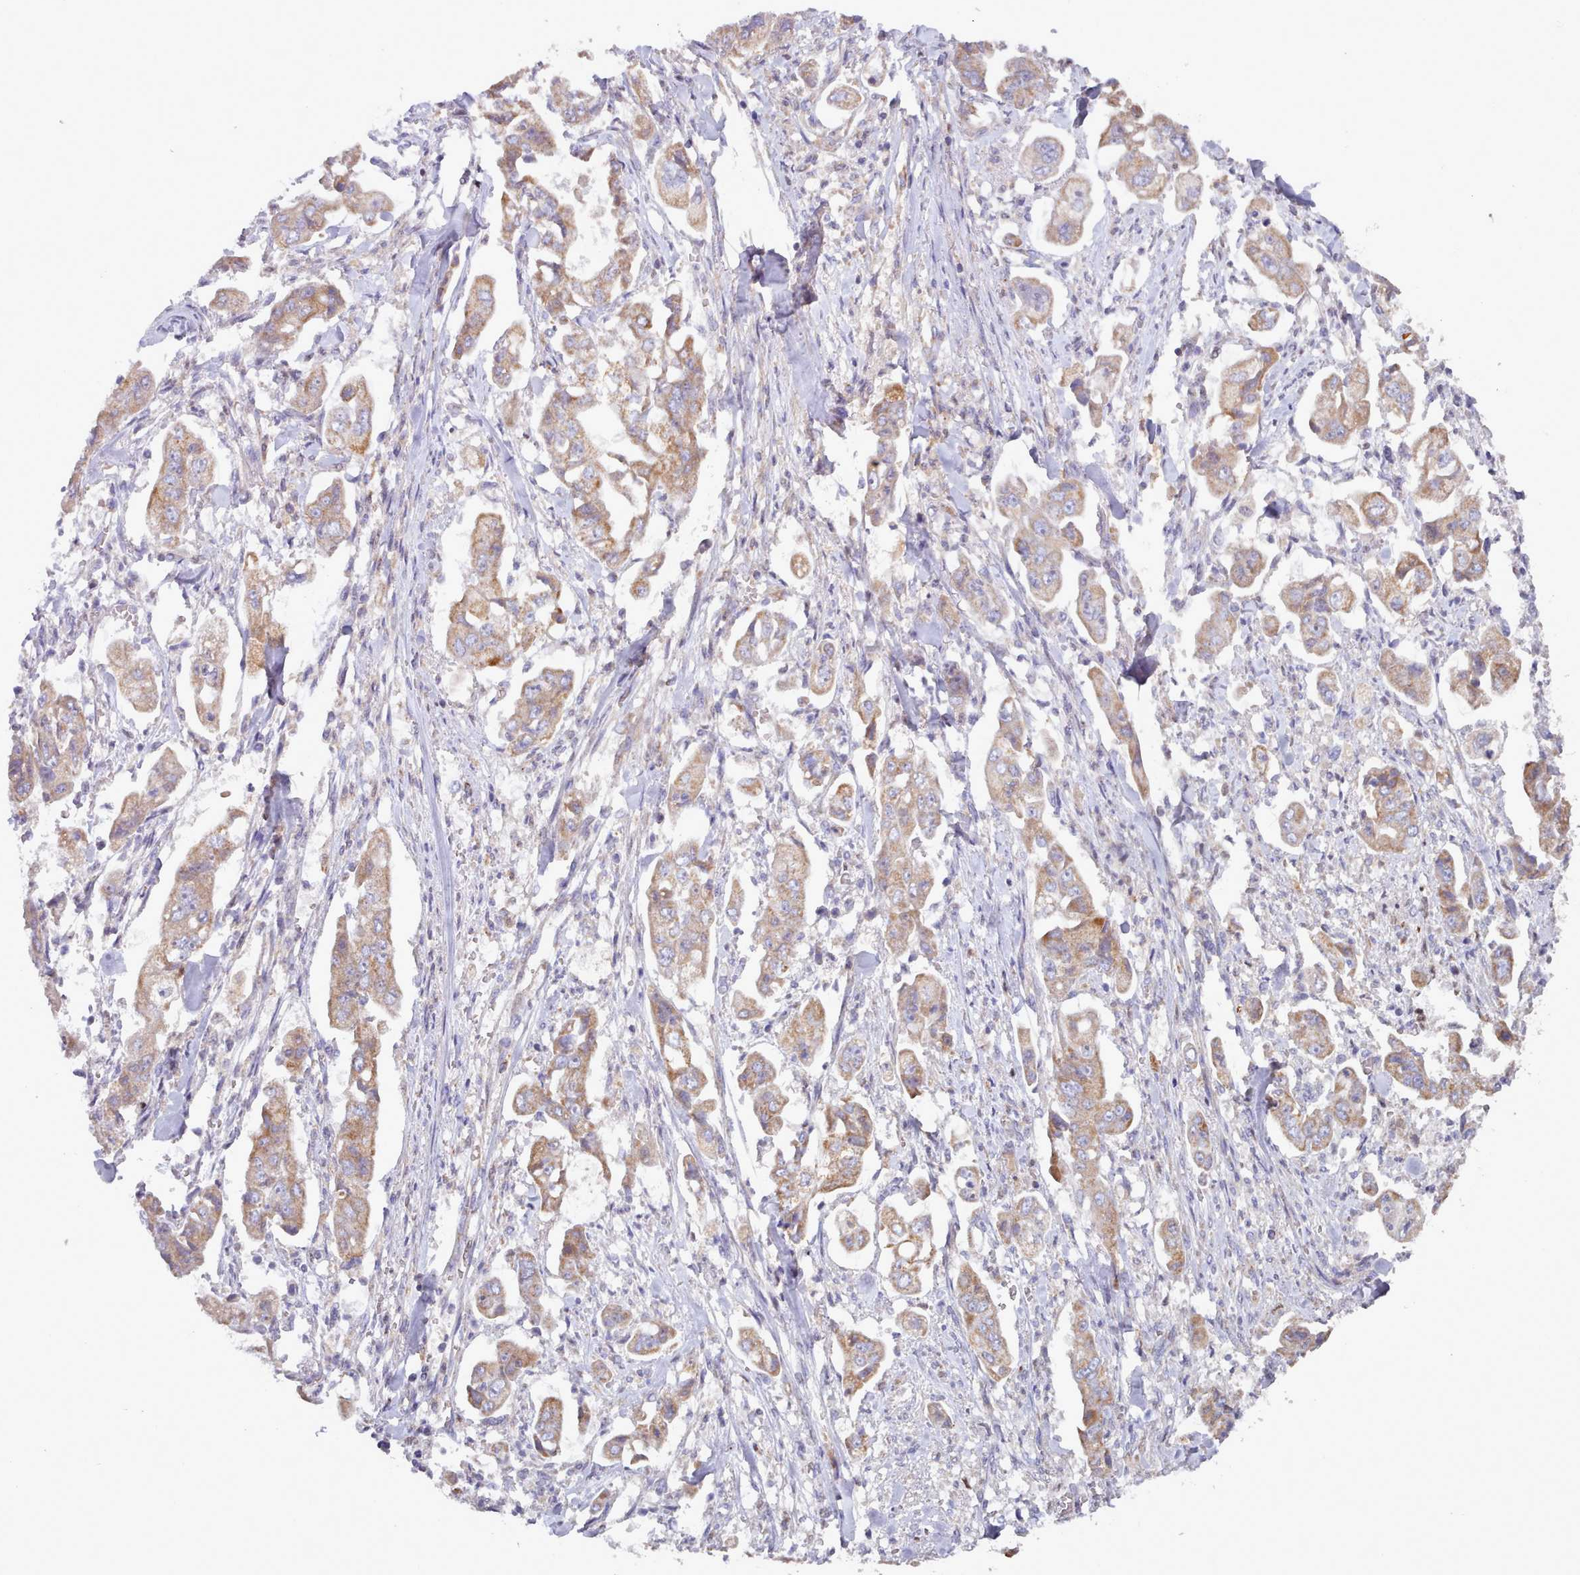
{"staining": {"intensity": "moderate", "quantity": "25%-75%", "location": "cytoplasmic/membranous"}, "tissue": "stomach cancer", "cell_type": "Tumor cells", "image_type": "cancer", "snomed": [{"axis": "morphology", "description": "Adenocarcinoma, NOS"}, {"axis": "topography", "description": "Stomach"}], "caption": "Tumor cells demonstrate medium levels of moderate cytoplasmic/membranous expression in approximately 25%-75% of cells in human stomach adenocarcinoma.", "gene": "HSDL2", "patient": {"sex": "male", "age": 62}}